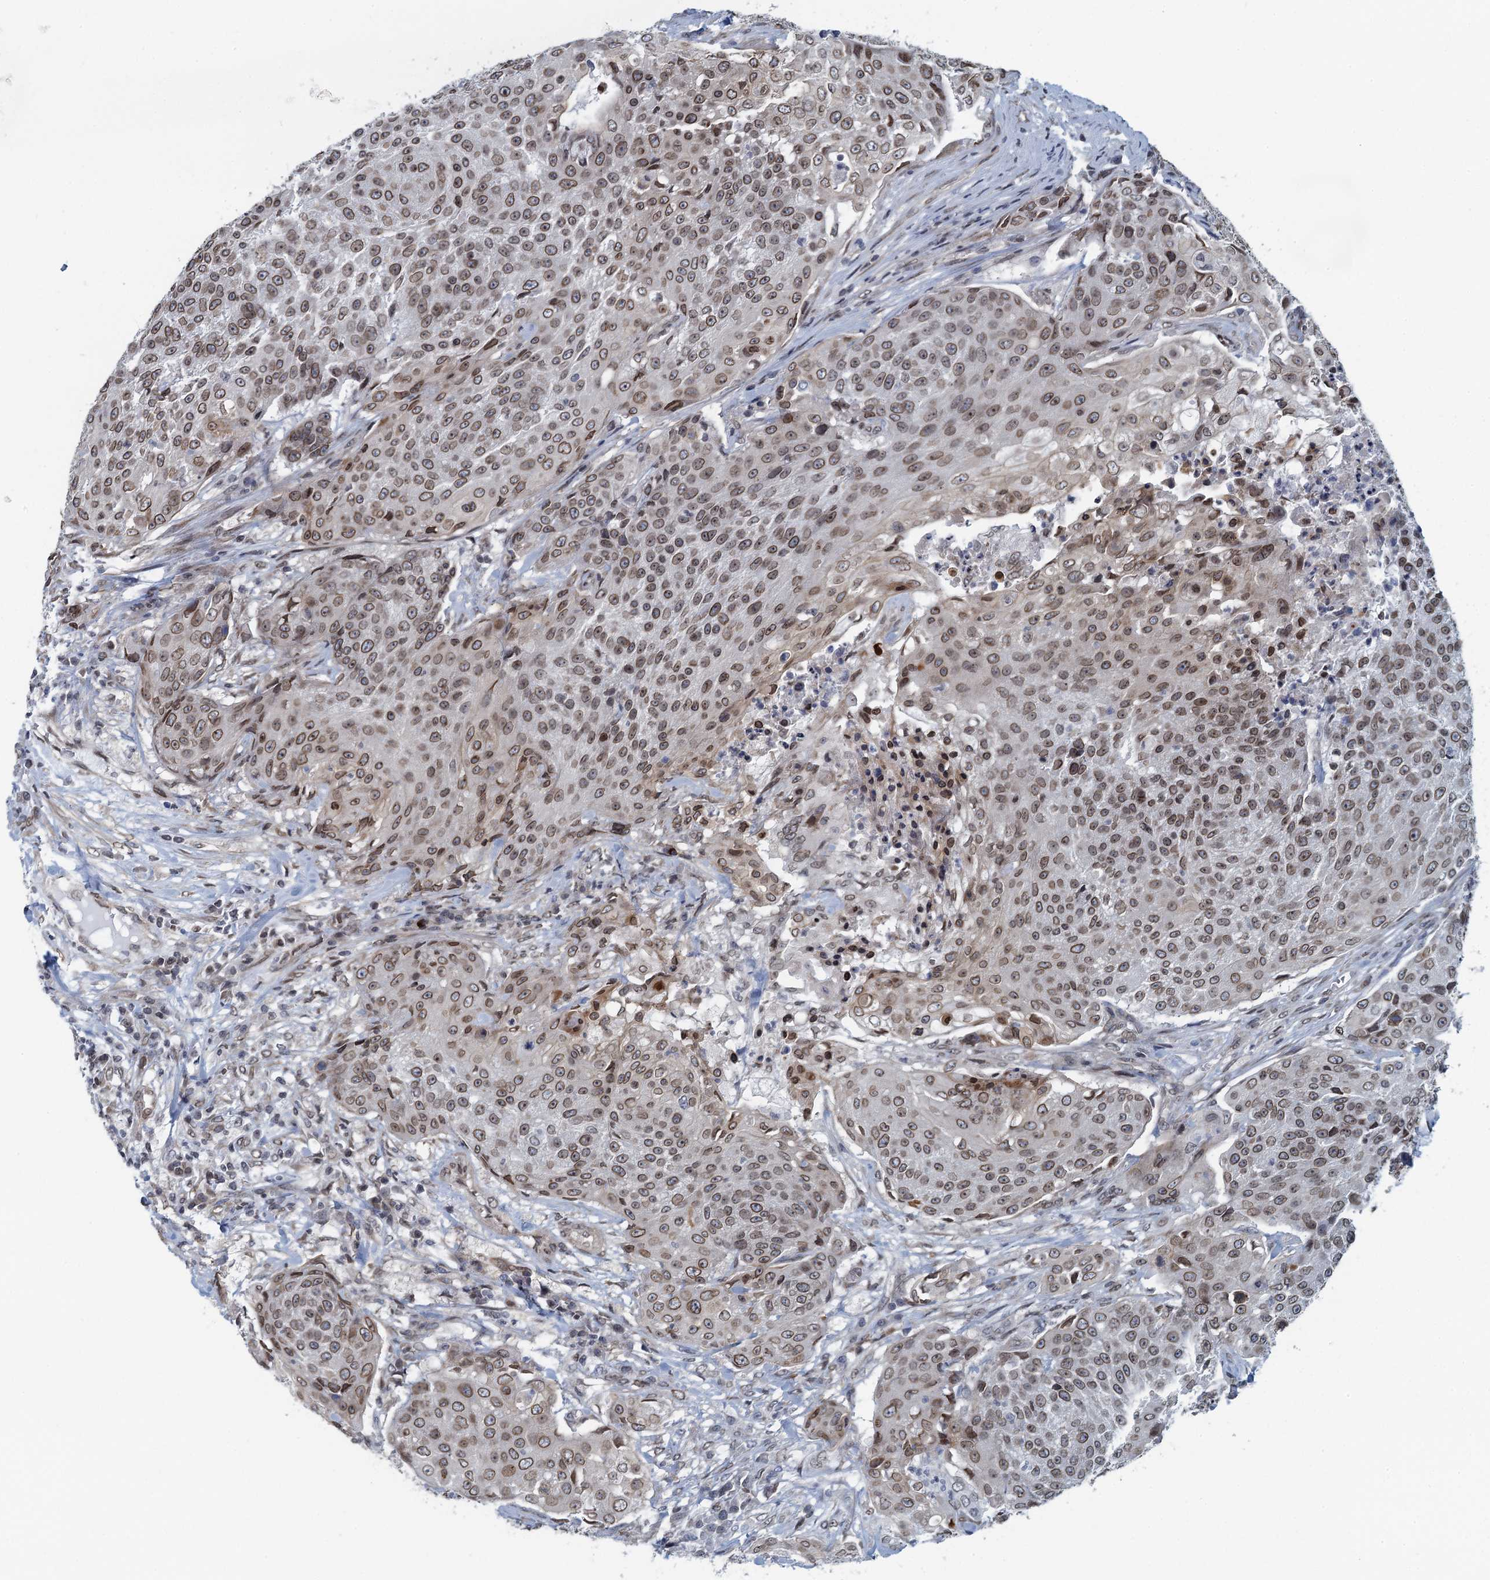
{"staining": {"intensity": "moderate", "quantity": ">75%", "location": "cytoplasmic/membranous,nuclear"}, "tissue": "urothelial cancer", "cell_type": "Tumor cells", "image_type": "cancer", "snomed": [{"axis": "morphology", "description": "Urothelial carcinoma, High grade"}, {"axis": "topography", "description": "Urinary bladder"}], "caption": "There is medium levels of moderate cytoplasmic/membranous and nuclear expression in tumor cells of urothelial cancer, as demonstrated by immunohistochemical staining (brown color).", "gene": "CCDC34", "patient": {"sex": "female", "age": 63}}